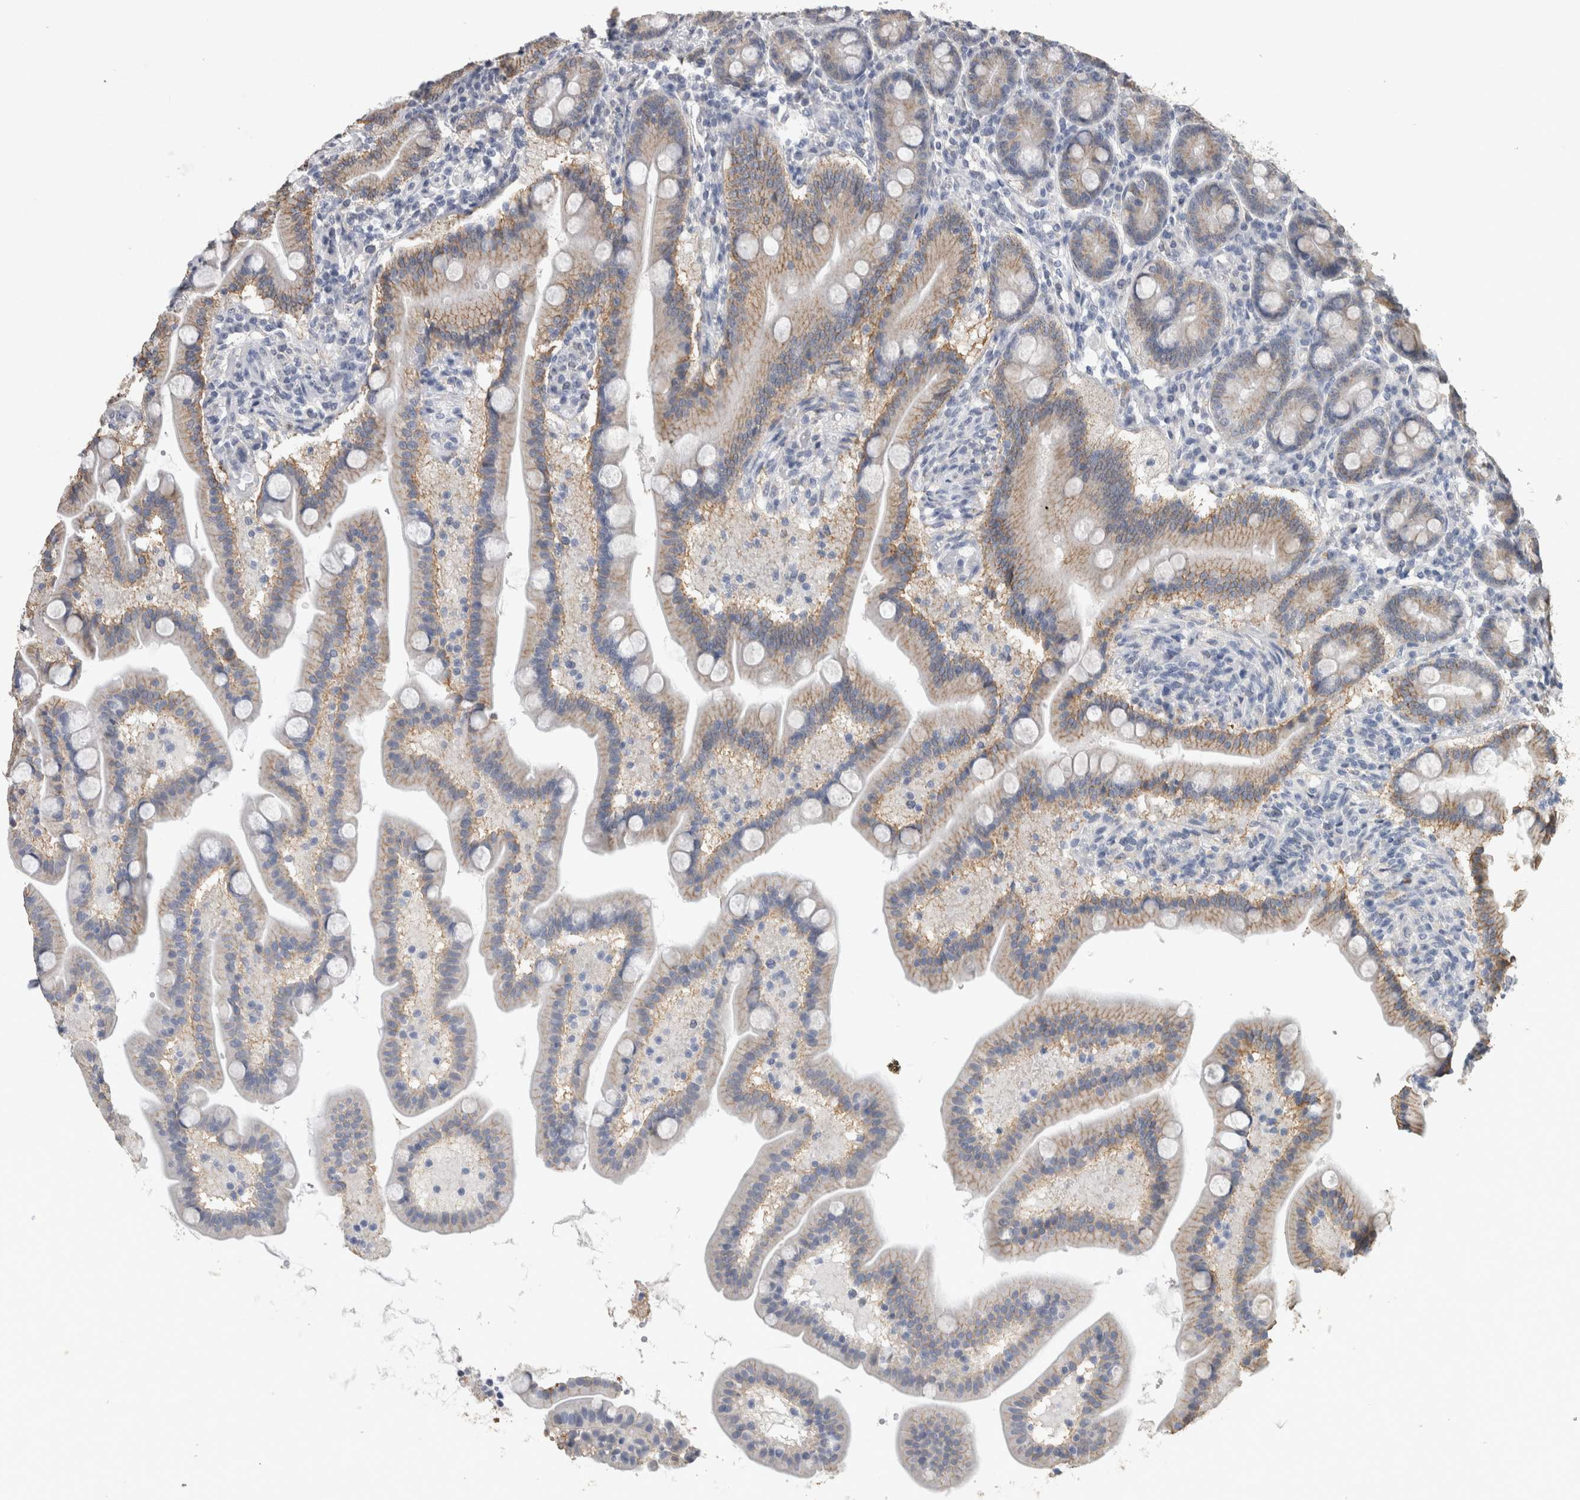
{"staining": {"intensity": "moderate", "quantity": ">75%", "location": "cytoplasmic/membranous"}, "tissue": "duodenum", "cell_type": "Glandular cells", "image_type": "normal", "snomed": [{"axis": "morphology", "description": "Normal tissue, NOS"}, {"axis": "topography", "description": "Duodenum"}], "caption": "Moderate cytoplasmic/membranous expression for a protein is identified in about >75% of glandular cells of unremarkable duodenum using IHC.", "gene": "CNTFR", "patient": {"sex": "male", "age": 54}}